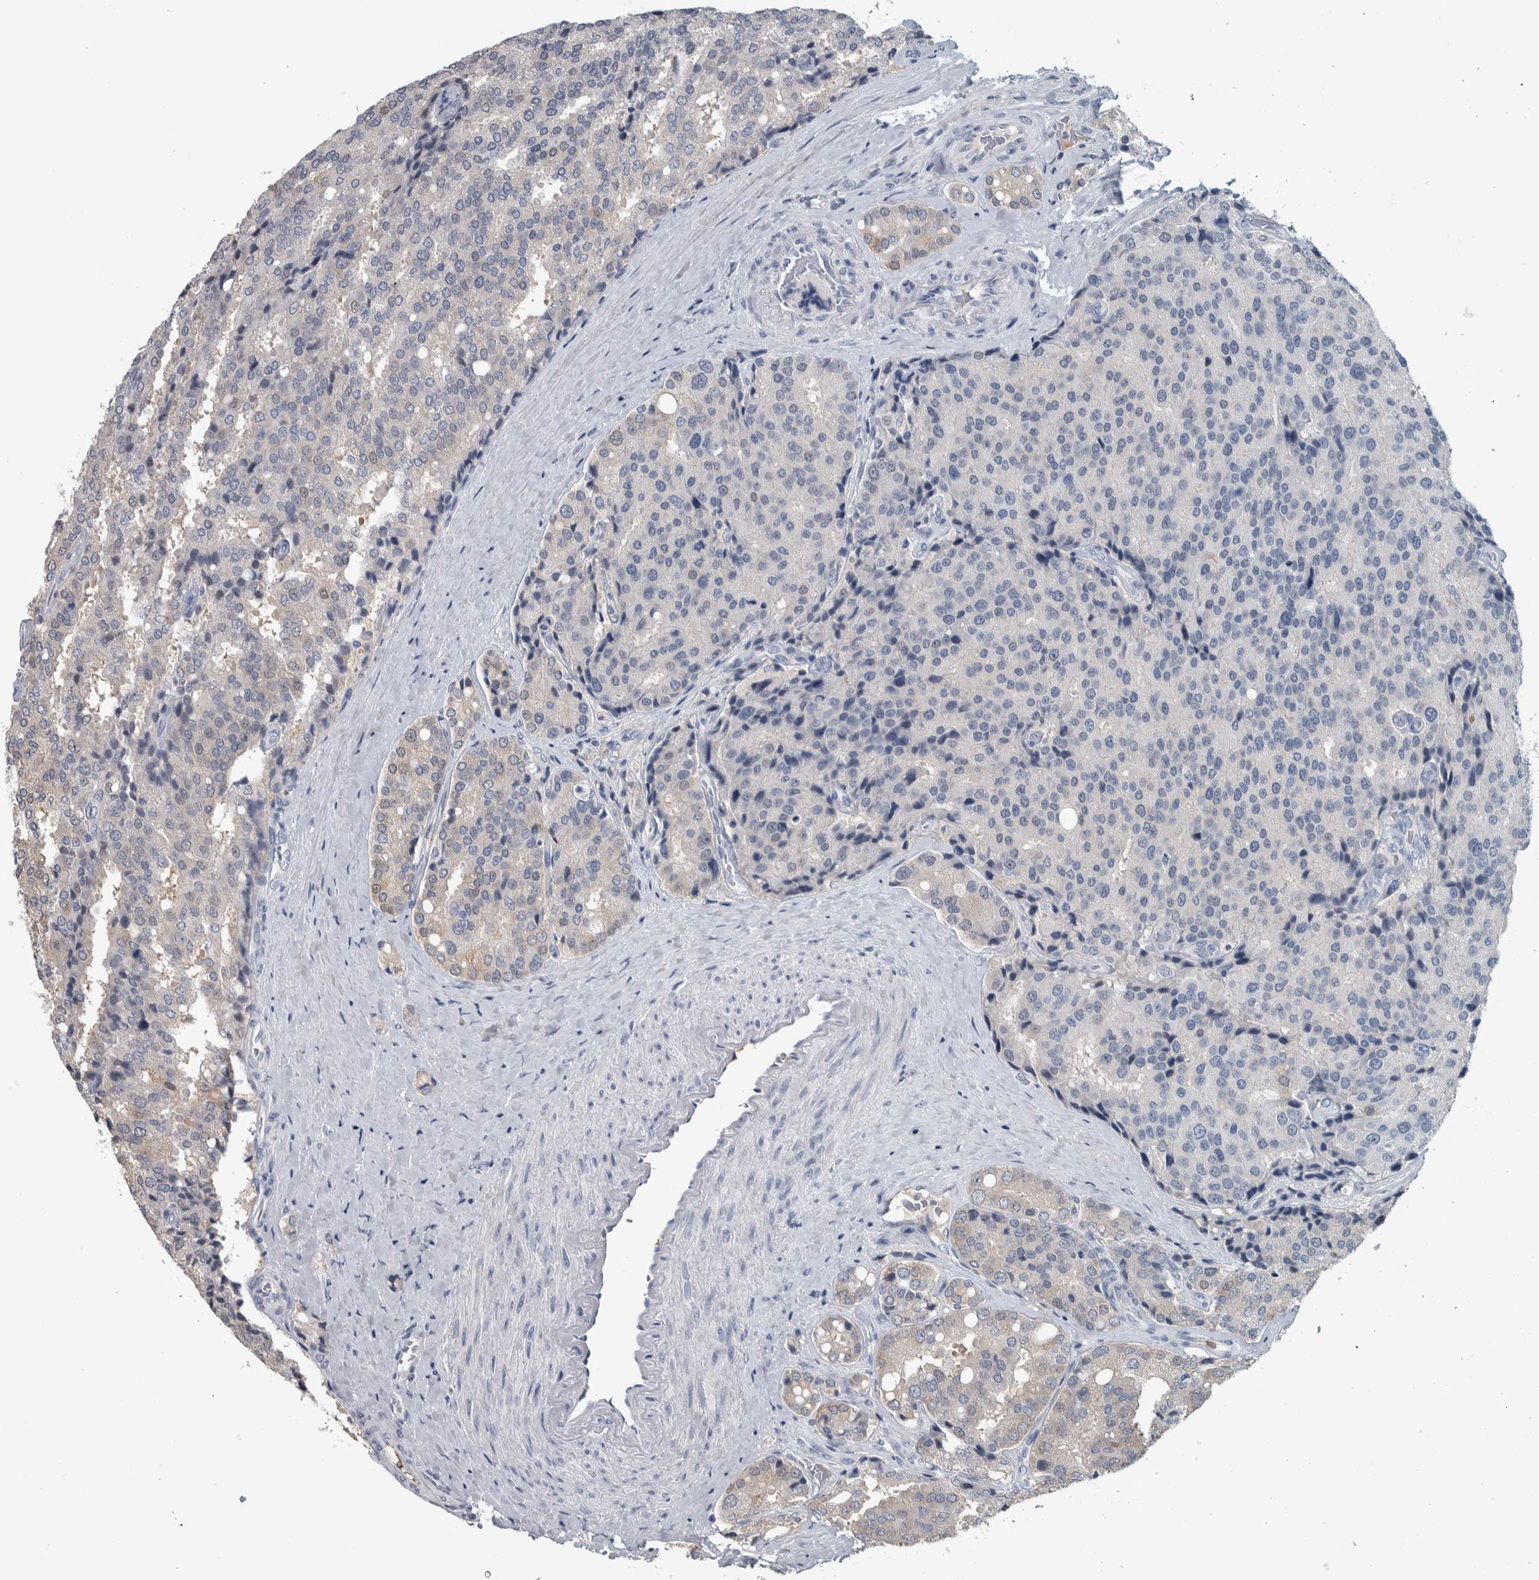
{"staining": {"intensity": "negative", "quantity": "none", "location": "none"}, "tissue": "prostate cancer", "cell_type": "Tumor cells", "image_type": "cancer", "snomed": [{"axis": "morphology", "description": "Adenocarcinoma, High grade"}, {"axis": "topography", "description": "Prostate"}], "caption": "Image shows no significant protein expression in tumor cells of prostate high-grade adenocarcinoma.", "gene": "CAVIN4", "patient": {"sex": "male", "age": 50}}